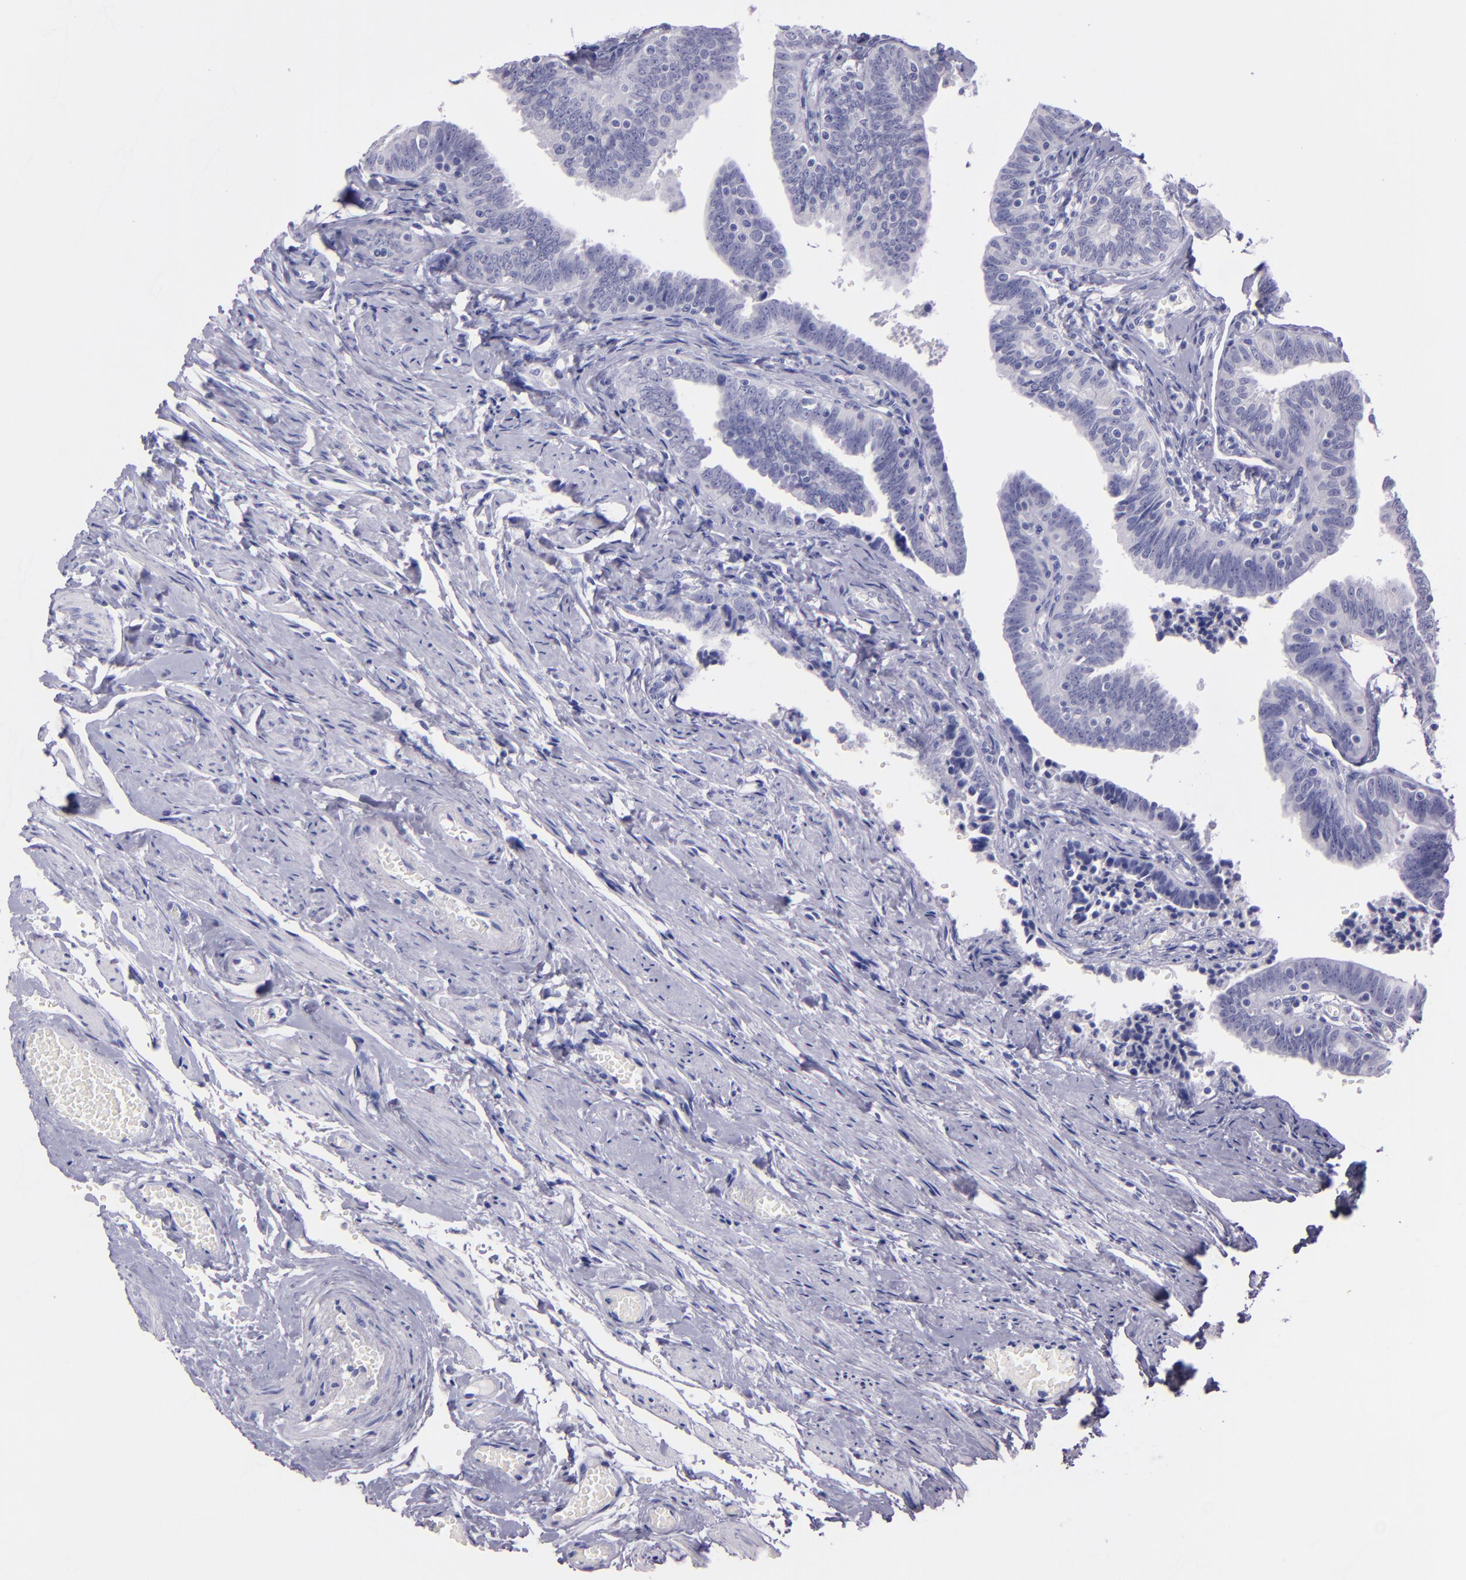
{"staining": {"intensity": "negative", "quantity": "none", "location": "none"}, "tissue": "fallopian tube", "cell_type": "Glandular cells", "image_type": "normal", "snomed": [{"axis": "morphology", "description": "Normal tissue, NOS"}, {"axis": "topography", "description": "Fallopian tube"}, {"axis": "topography", "description": "Ovary"}], "caption": "There is no significant expression in glandular cells of fallopian tube. (DAB immunohistochemistry (IHC) visualized using brightfield microscopy, high magnification).", "gene": "TNNT3", "patient": {"sex": "female", "age": 69}}